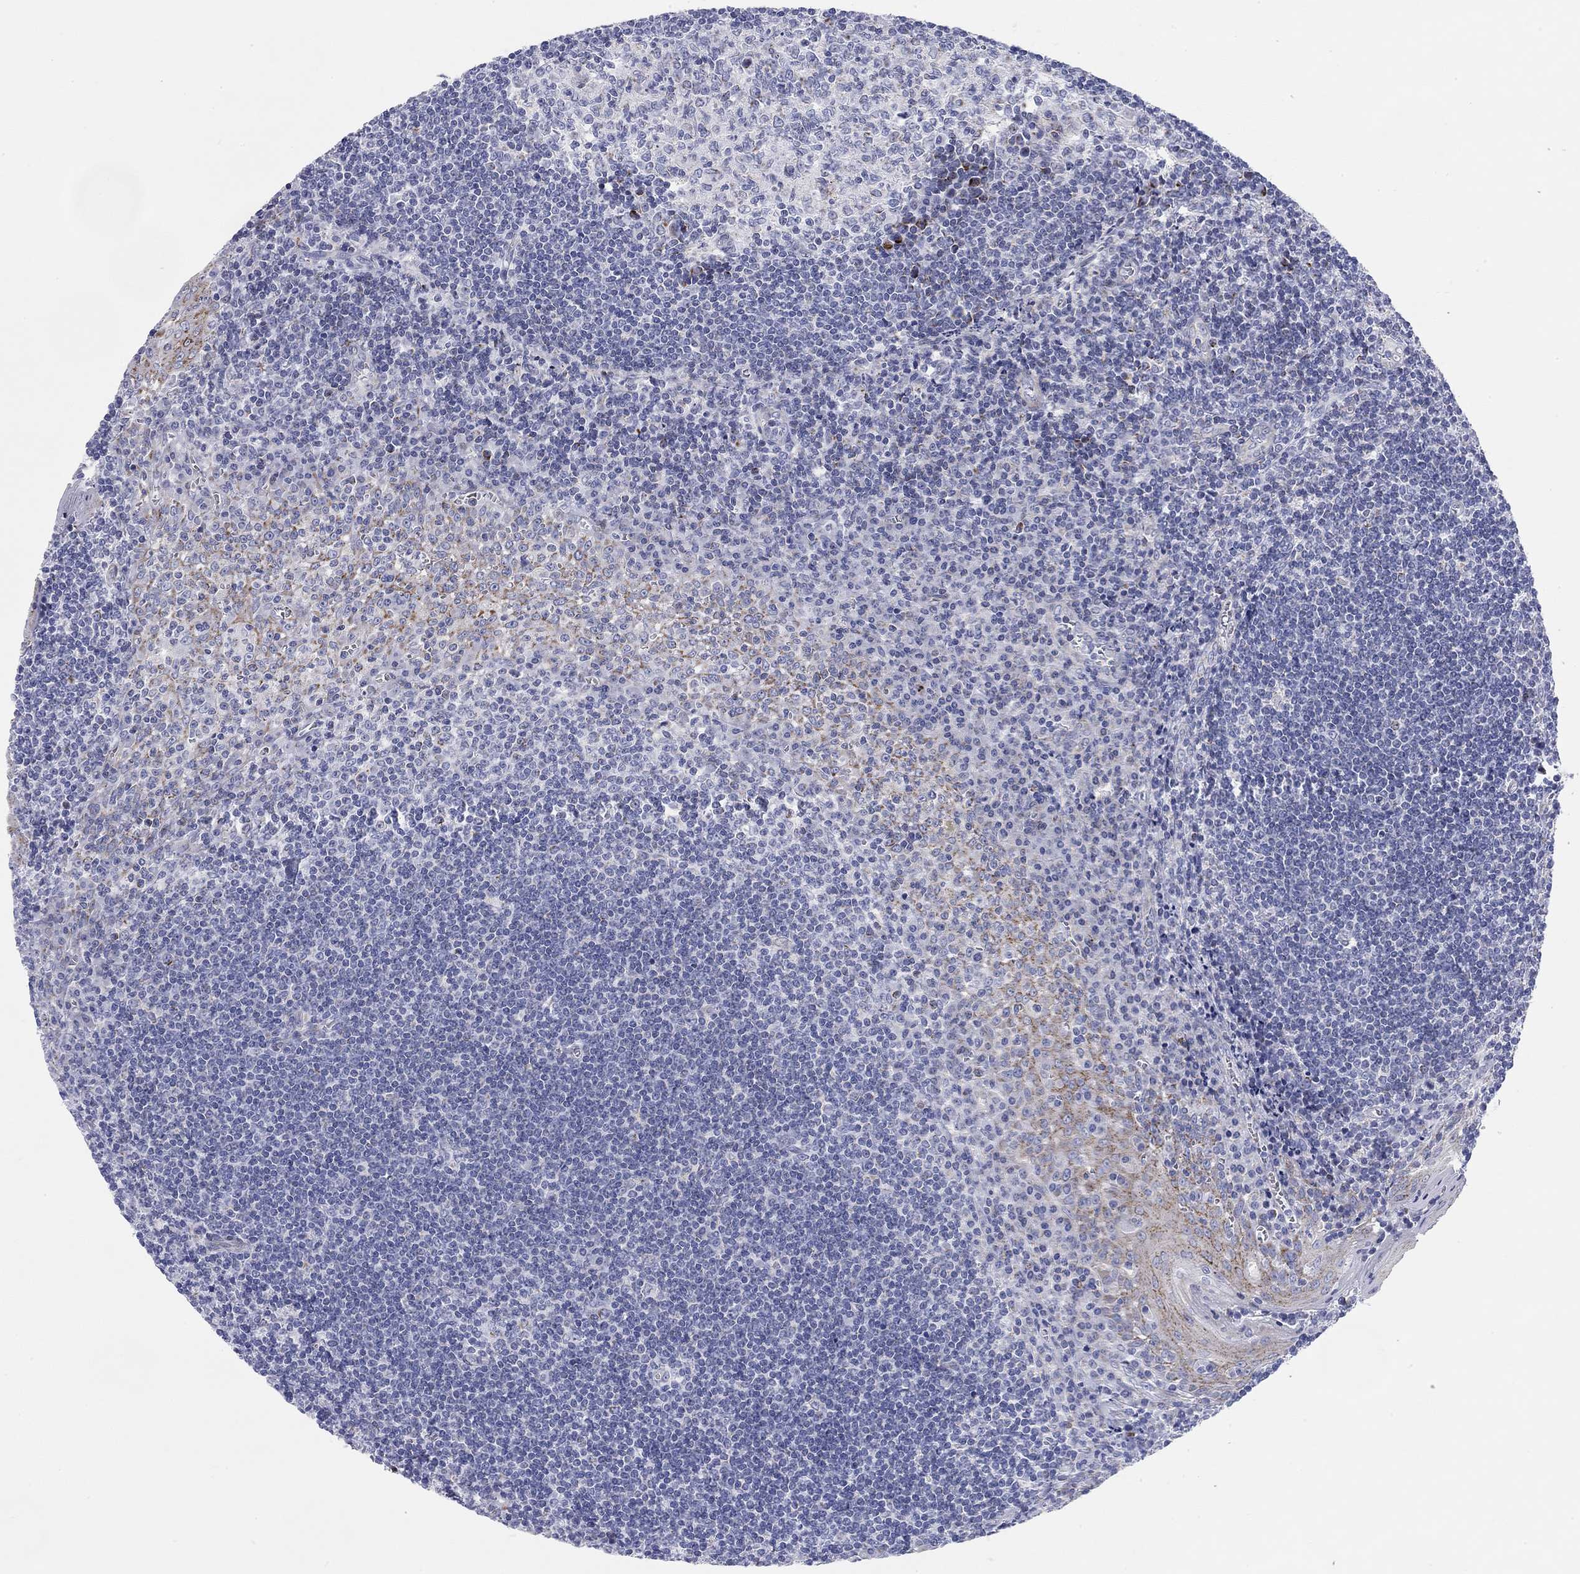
{"staining": {"intensity": "negative", "quantity": "none", "location": "none"}, "tissue": "tonsil", "cell_type": "Germinal center cells", "image_type": "normal", "snomed": [{"axis": "morphology", "description": "Normal tissue, NOS"}, {"axis": "topography", "description": "Tonsil"}], "caption": "Immunohistochemistry histopathology image of benign tonsil: human tonsil stained with DAB exhibits no significant protein positivity in germinal center cells. Nuclei are stained in blue.", "gene": "CHI3L2", "patient": {"sex": "male", "age": 33}}